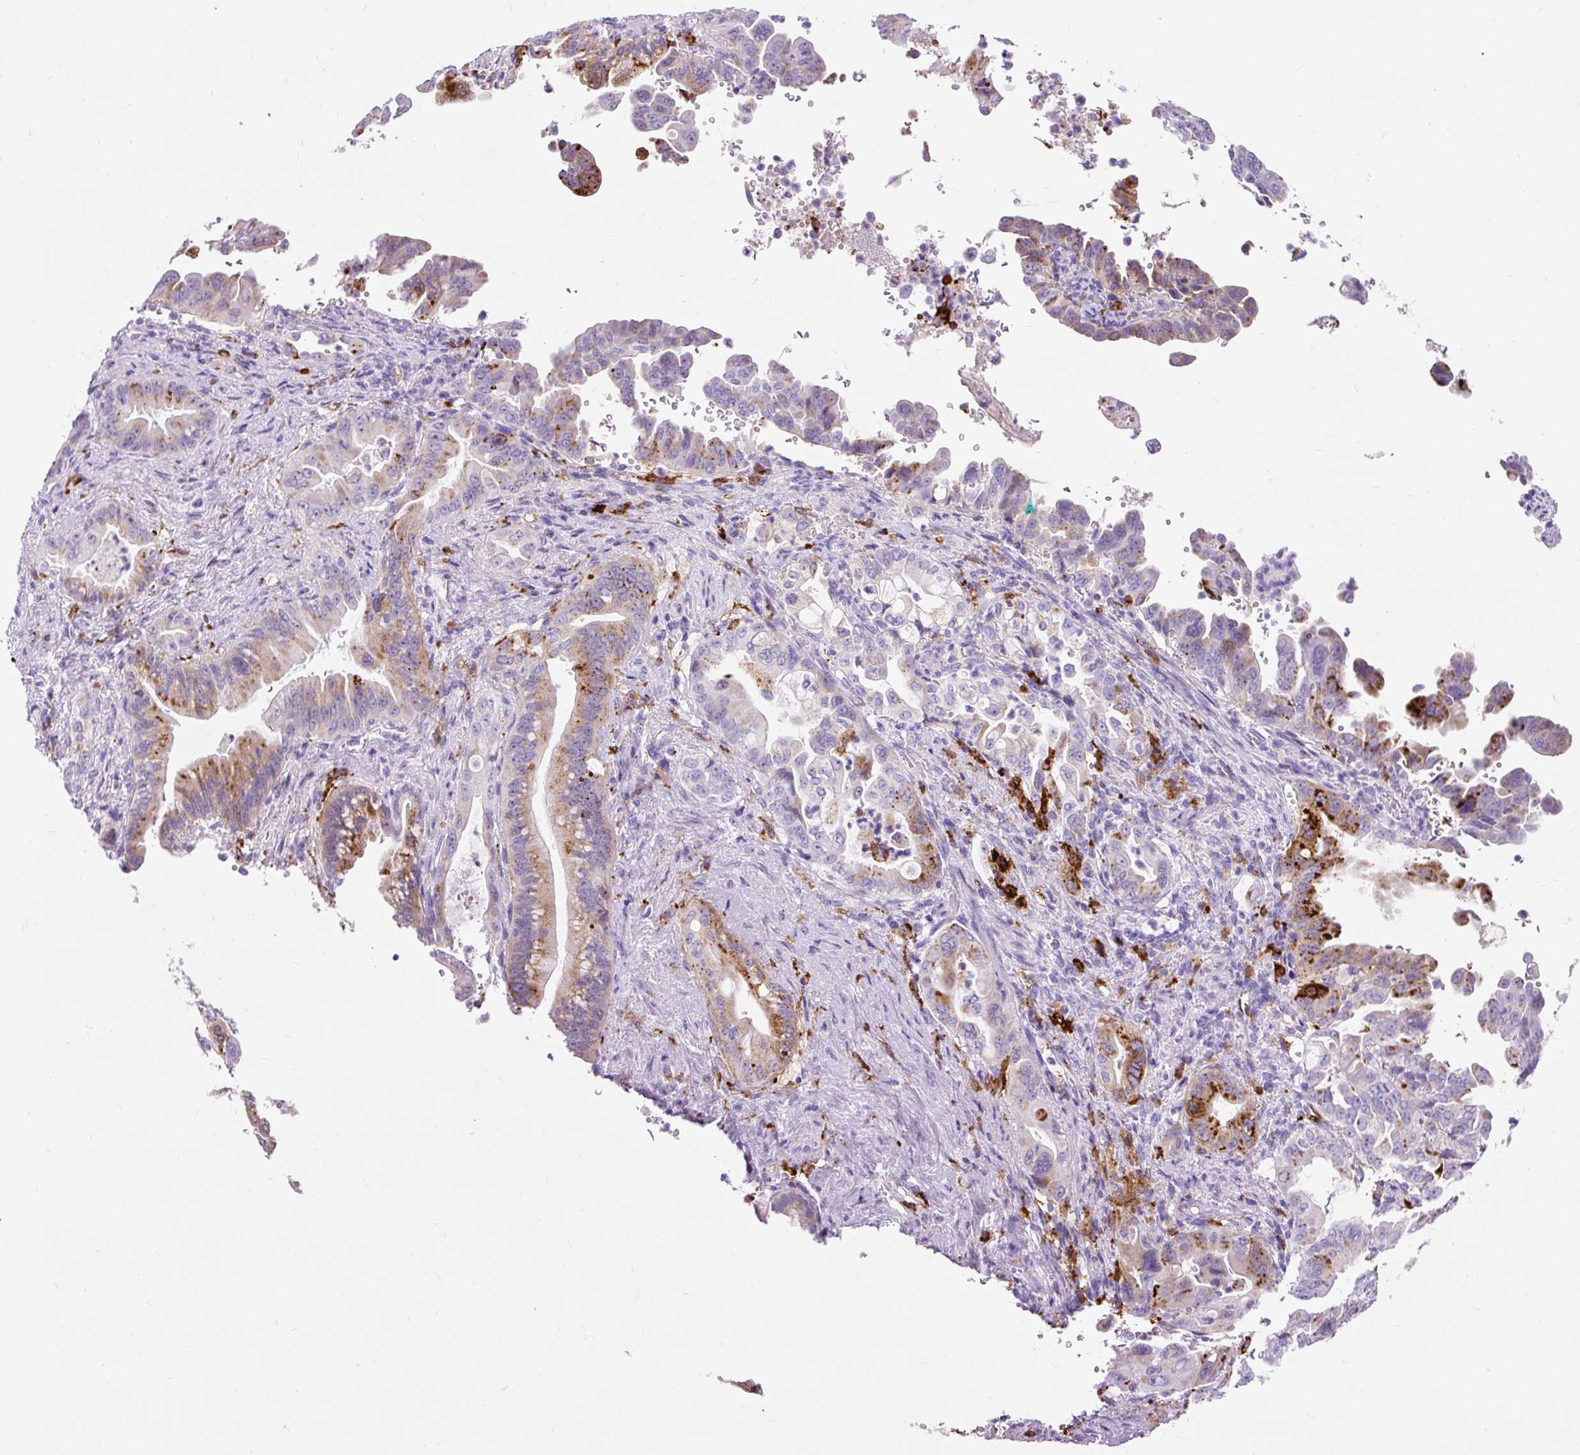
{"staining": {"intensity": "strong", "quantity": "25%-75%", "location": "cytoplasmic/membranous"}, "tissue": "pancreatic cancer", "cell_type": "Tumor cells", "image_type": "cancer", "snomed": [{"axis": "morphology", "description": "Adenocarcinoma, NOS"}, {"axis": "topography", "description": "Pancreas"}], "caption": "This is a micrograph of IHC staining of pancreatic cancer (adenocarcinoma), which shows strong expression in the cytoplasmic/membranous of tumor cells.", "gene": "HLA-DRA", "patient": {"sex": "male", "age": 70}}